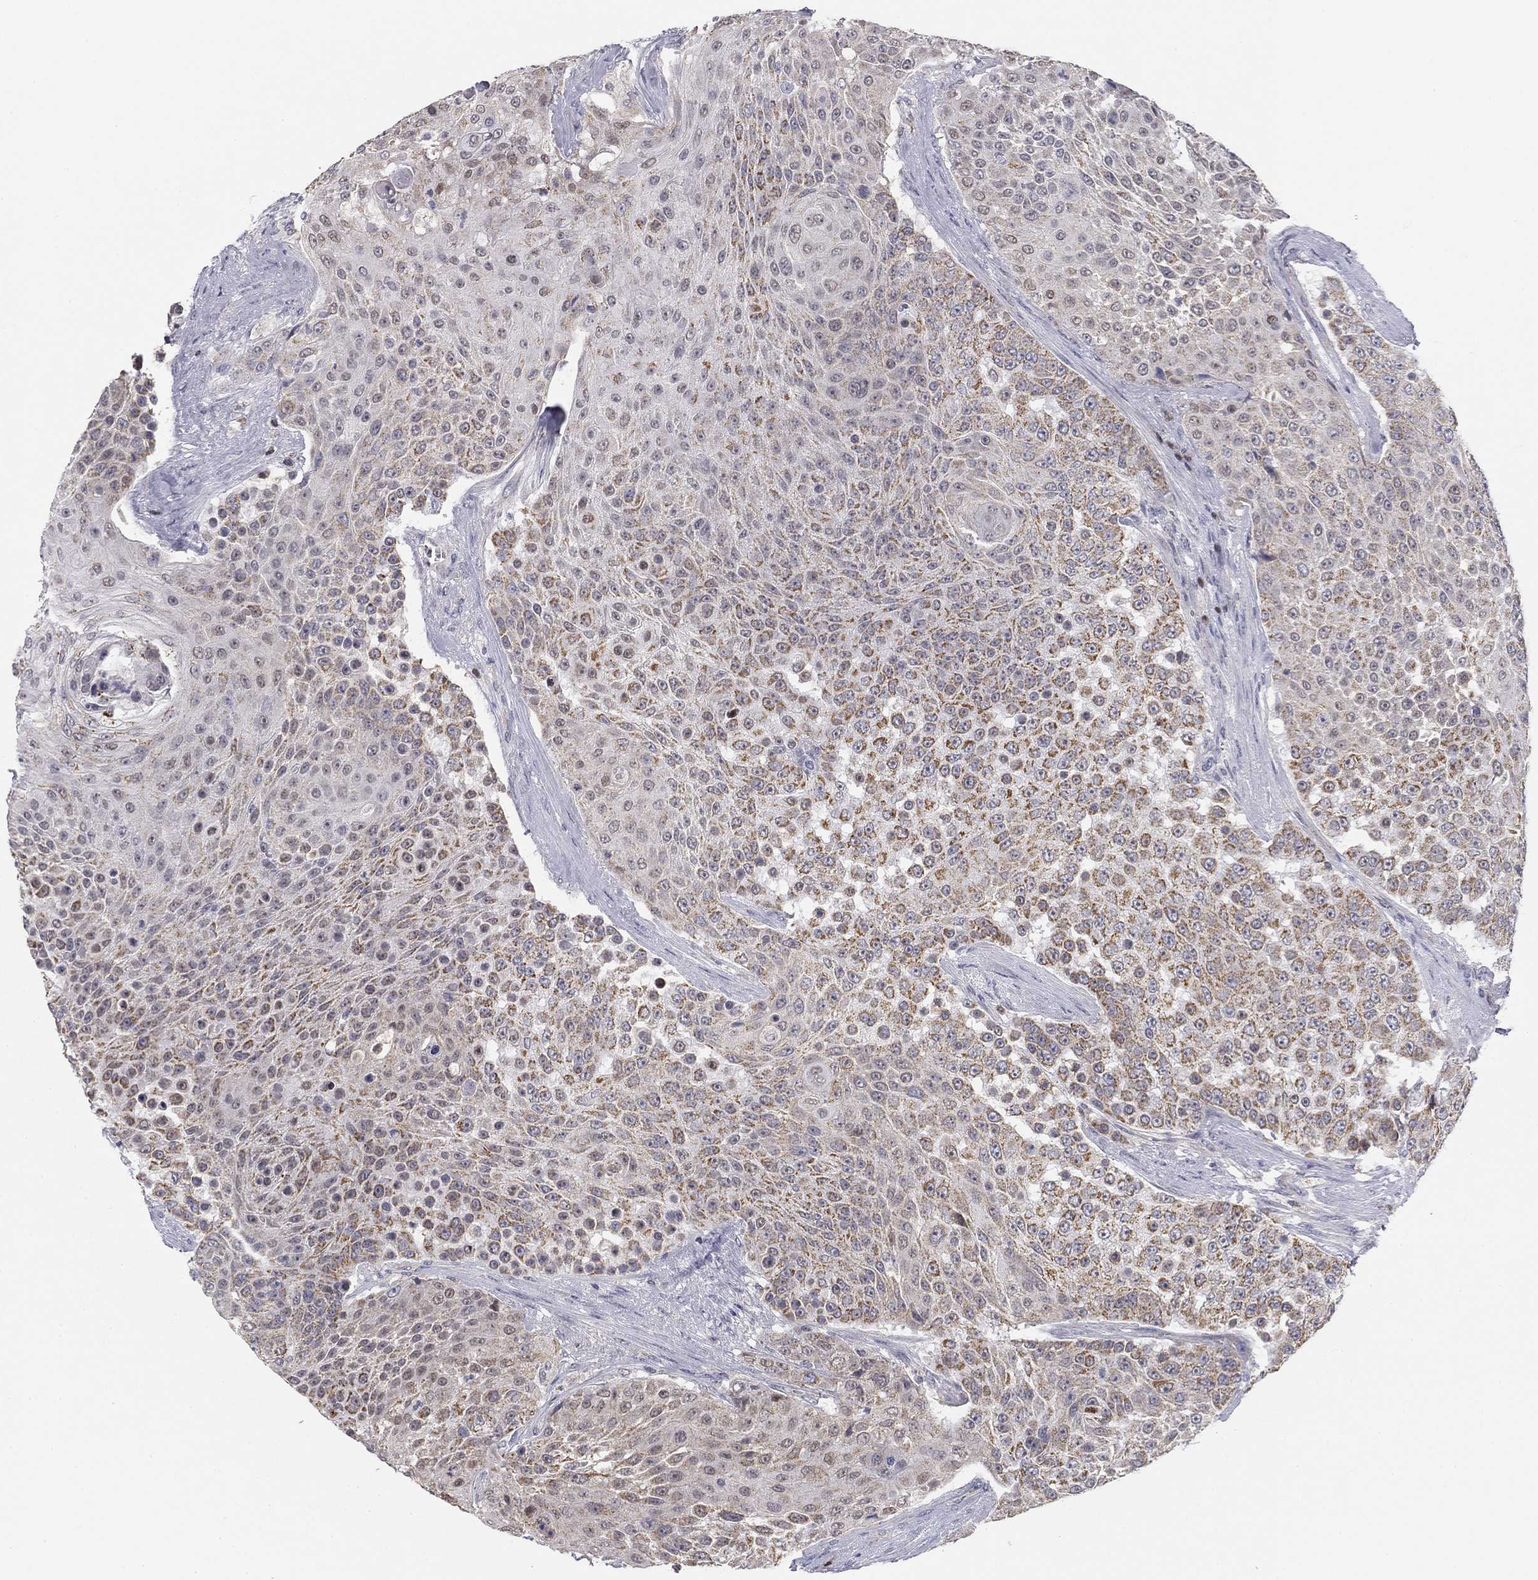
{"staining": {"intensity": "moderate", "quantity": "25%-75%", "location": "cytoplasmic/membranous"}, "tissue": "urothelial cancer", "cell_type": "Tumor cells", "image_type": "cancer", "snomed": [{"axis": "morphology", "description": "Urothelial carcinoma, High grade"}, {"axis": "topography", "description": "Urinary bladder"}], "caption": "Protein staining of urothelial carcinoma (high-grade) tissue reveals moderate cytoplasmic/membranous staining in approximately 25%-75% of tumor cells. The protein of interest is shown in brown color, while the nuclei are stained blue.", "gene": "SLC2A9", "patient": {"sex": "female", "age": 63}}